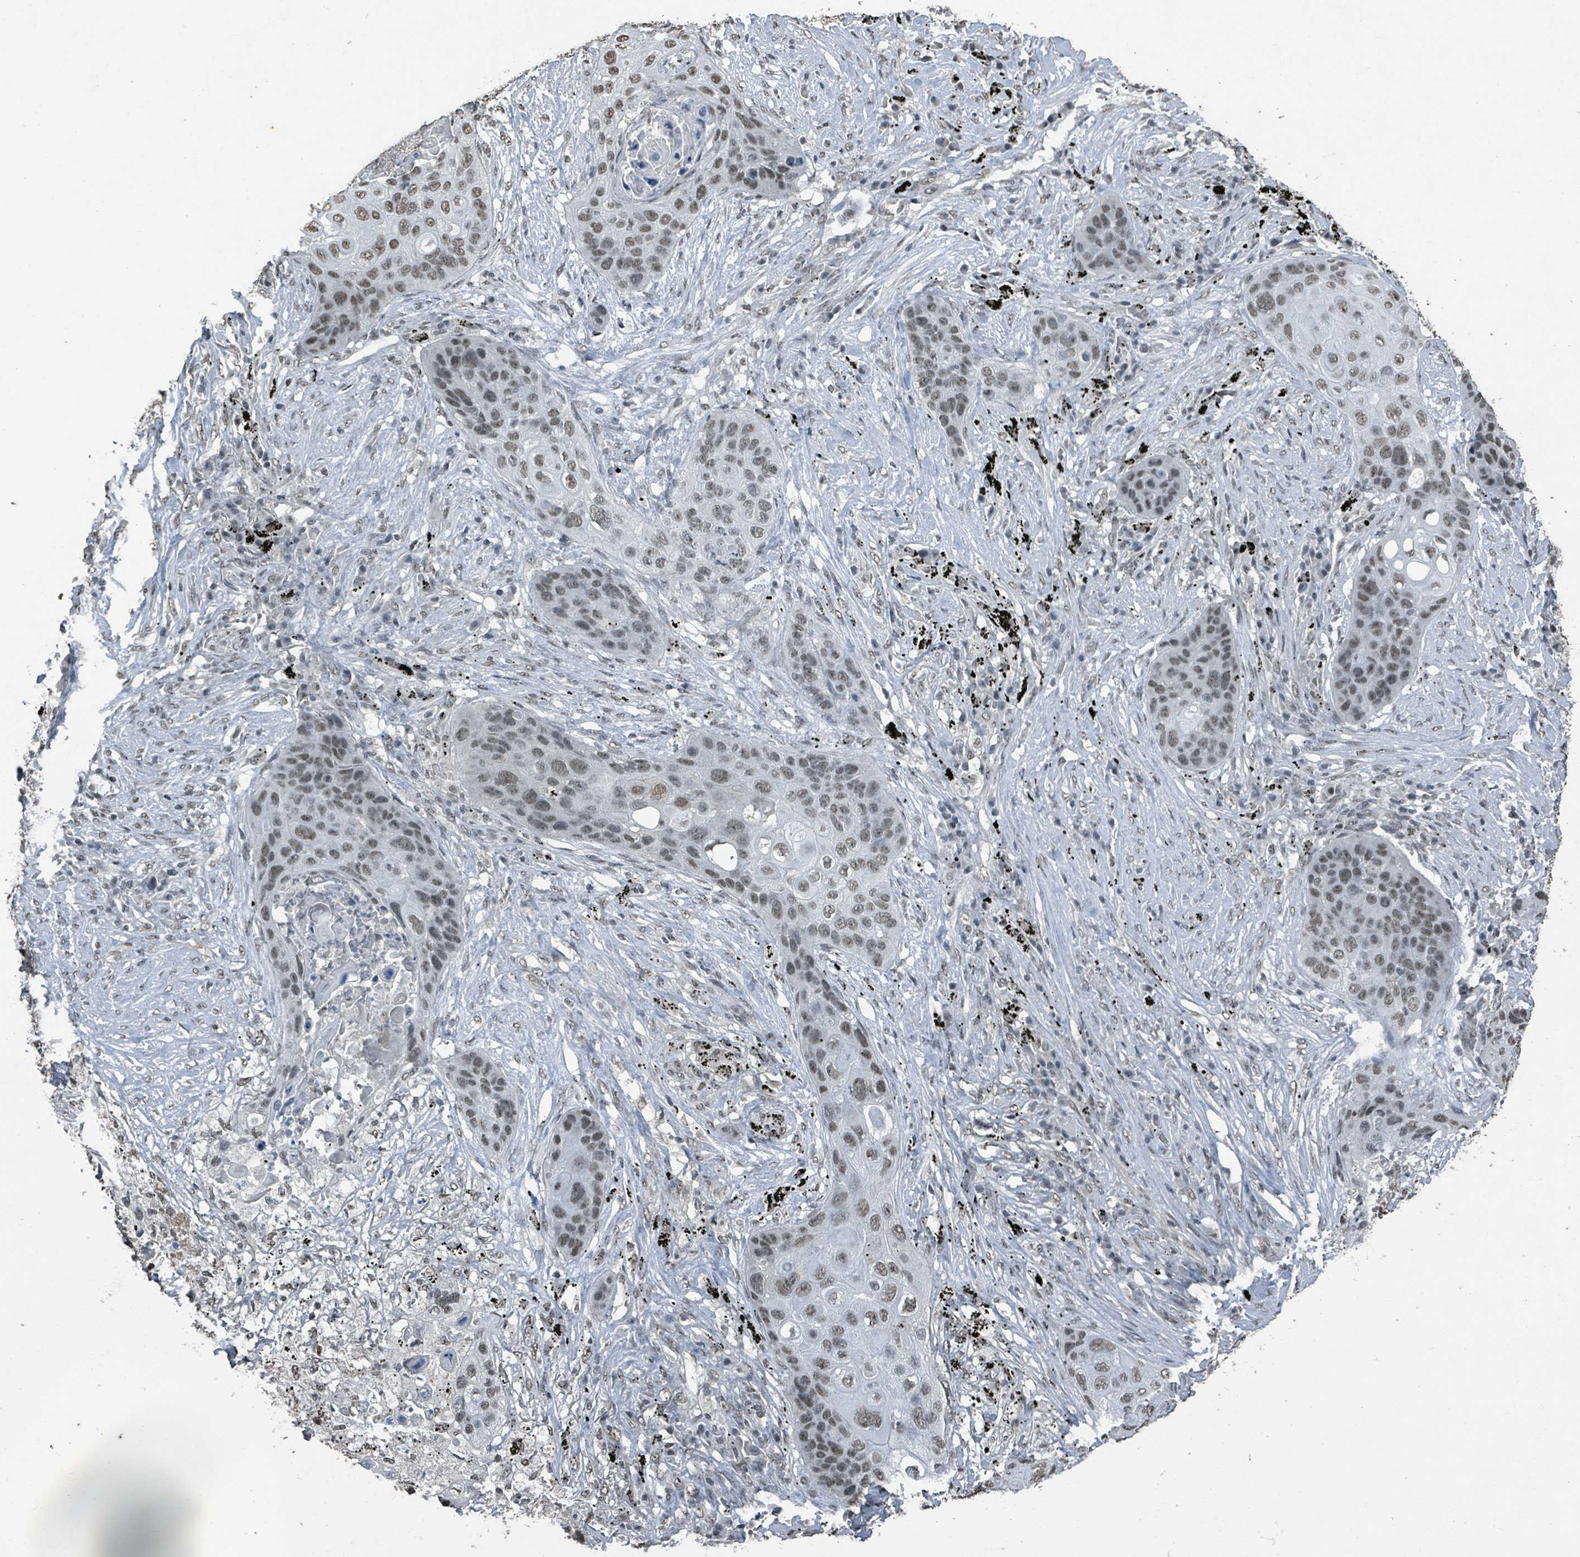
{"staining": {"intensity": "weak", "quantity": ">75%", "location": "nuclear"}, "tissue": "lung cancer", "cell_type": "Tumor cells", "image_type": "cancer", "snomed": [{"axis": "morphology", "description": "Squamous cell carcinoma, NOS"}, {"axis": "topography", "description": "Lung"}], "caption": "Weak nuclear staining is seen in approximately >75% of tumor cells in lung cancer (squamous cell carcinoma).", "gene": "PHIP", "patient": {"sex": "female", "age": 63}}